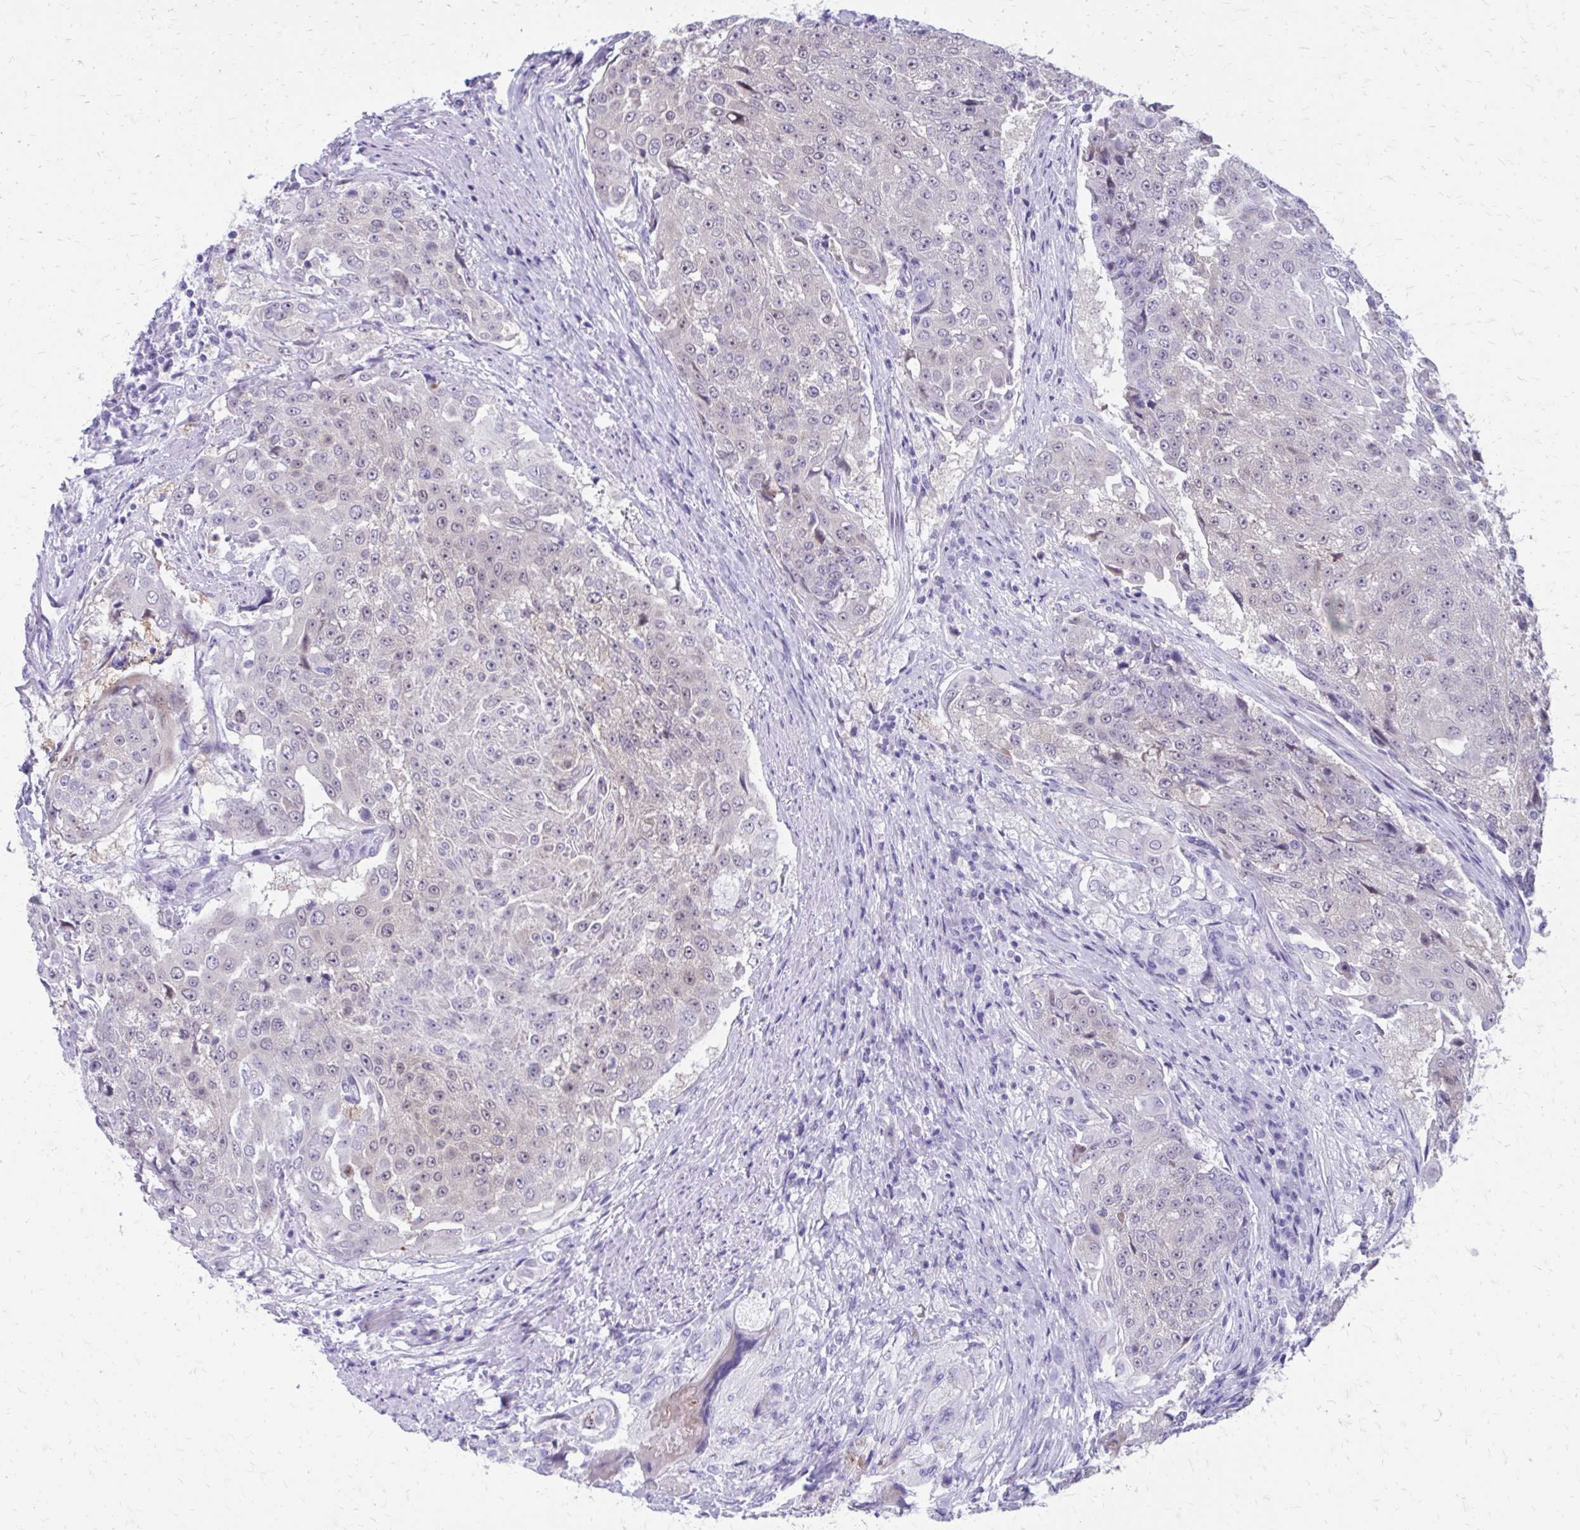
{"staining": {"intensity": "negative", "quantity": "none", "location": "none"}, "tissue": "urothelial cancer", "cell_type": "Tumor cells", "image_type": "cancer", "snomed": [{"axis": "morphology", "description": "Urothelial carcinoma, High grade"}, {"axis": "topography", "description": "Urinary bladder"}], "caption": "IHC image of human urothelial carcinoma (high-grade) stained for a protein (brown), which reveals no positivity in tumor cells.", "gene": "LCN15", "patient": {"sex": "female", "age": 63}}